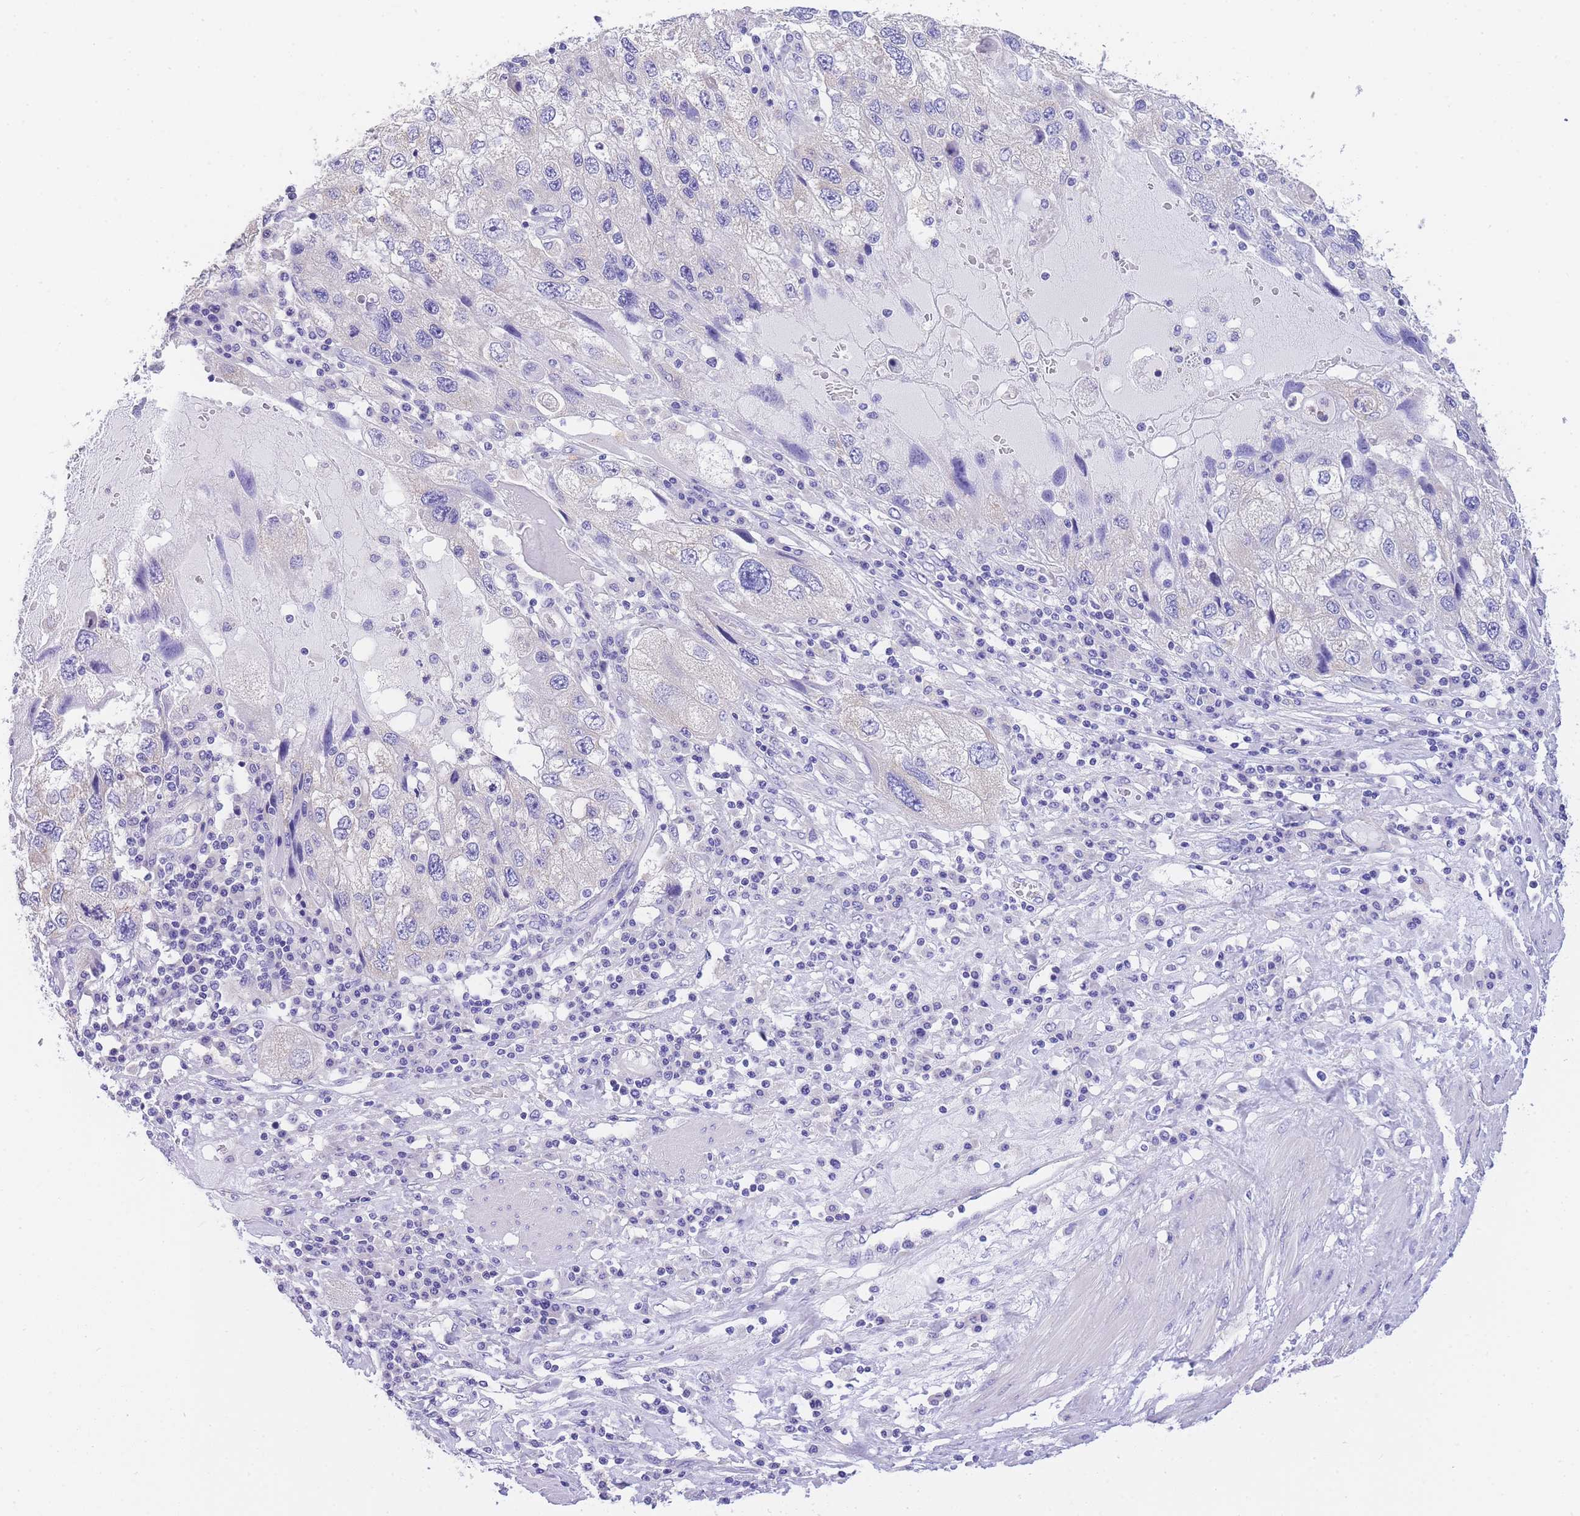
{"staining": {"intensity": "negative", "quantity": "none", "location": "none"}, "tissue": "endometrial cancer", "cell_type": "Tumor cells", "image_type": "cancer", "snomed": [{"axis": "morphology", "description": "Adenocarcinoma, NOS"}, {"axis": "topography", "description": "Endometrium"}], "caption": "Tumor cells show no significant protein positivity in endometrial cancer (adenocarcinoma).", "gene": "EPN2", "patient": {"sex": "female", "age": 49}}